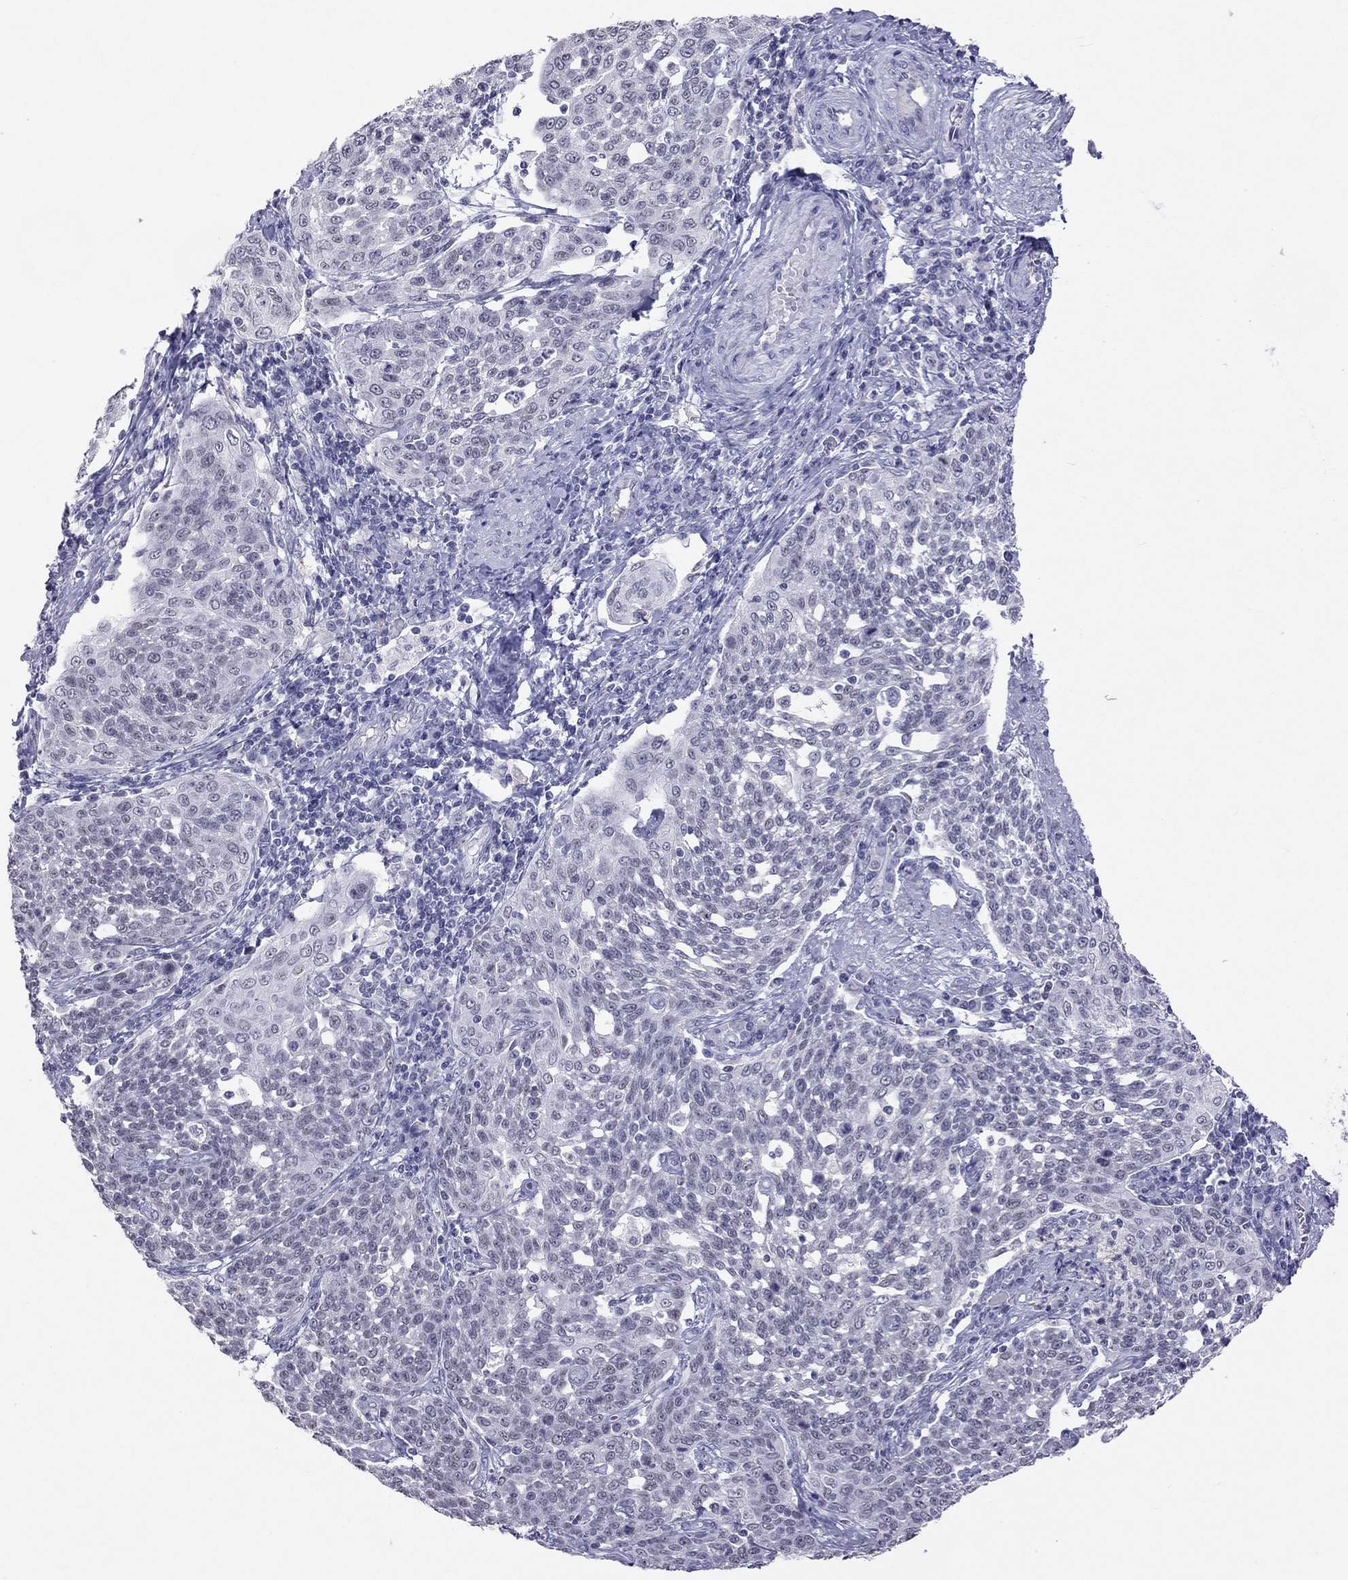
{"staining": {"intensity": "negative", "quantity": "none", "location": "none"}, "tissue": "cervical cancer", "cell_type": "Tumor cells", "image_type": "cancer", "snomed": [{"axis": "morphology", "description": "Squamous cell carcinoma, NOS"}, {"axis": "topography", "description": "Cervix"}], "caption": "High power microscopy histopathology image of an immunohistochemistry (IHC) image of cervical squamous cell carcinoma, revealing no significant expression in tumor cells.", "gene": "JHY", "patient": {"sex": "female", "age": 34}}